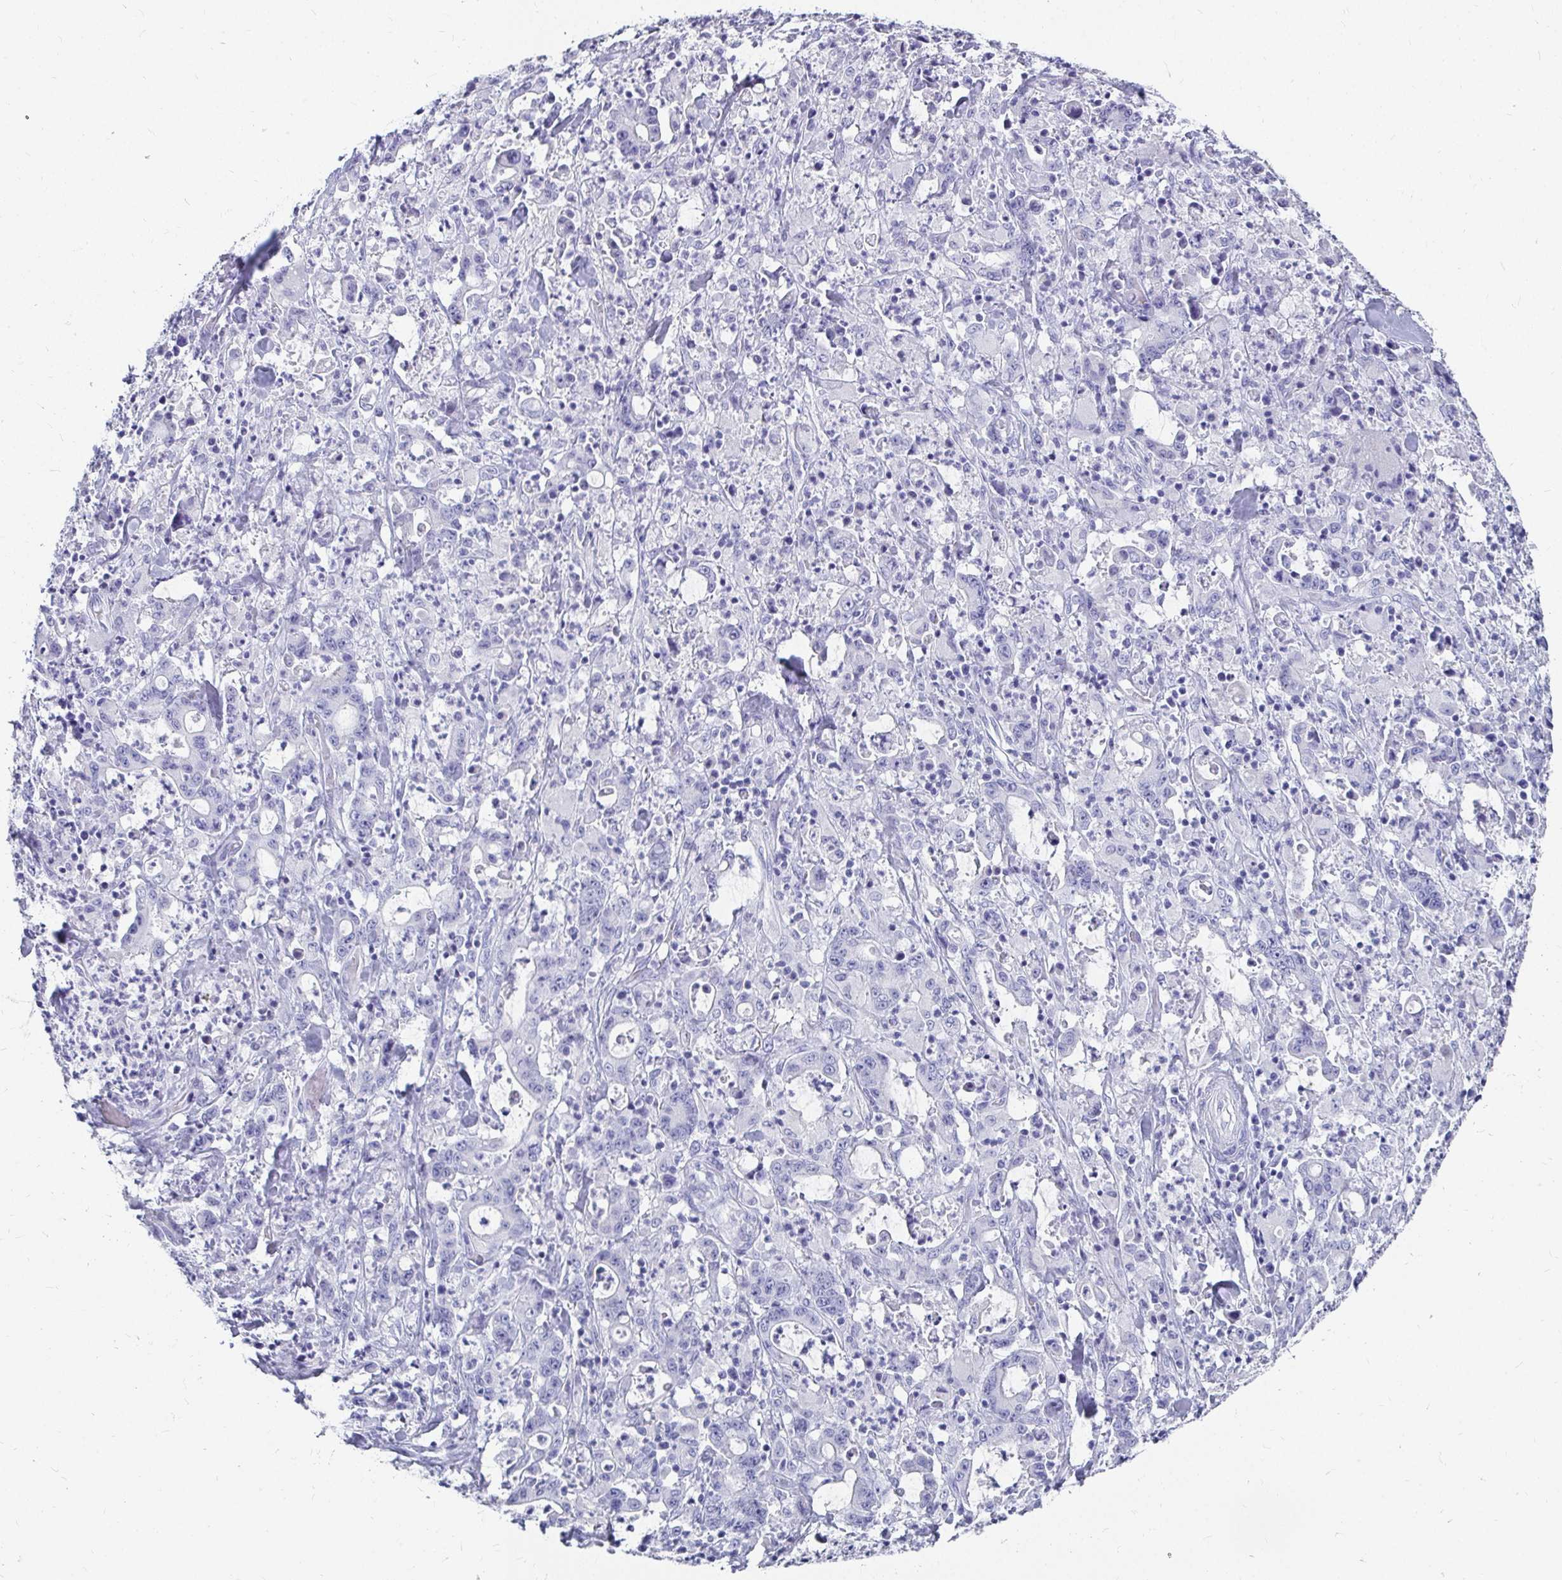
{"staining": {"intensity": "negative", "quantity": "none", "location": "none"}, "tissue": "stomach cancer", "cell_type": "Tumor cells", "image_type": "cancer", "snomed": [{"axis": "morphology", "description": "Adenocarcinoma, NOS"}, {"axis": "topography", "description": "Stomach, upper"}], "caption": "Immunohistochemical staining of stomach cancer (adenocarcinoma) reveals no significant staining in tumor cells.", "gene": "DPEP3", "patient": {"sex": "male", "age": 68}}